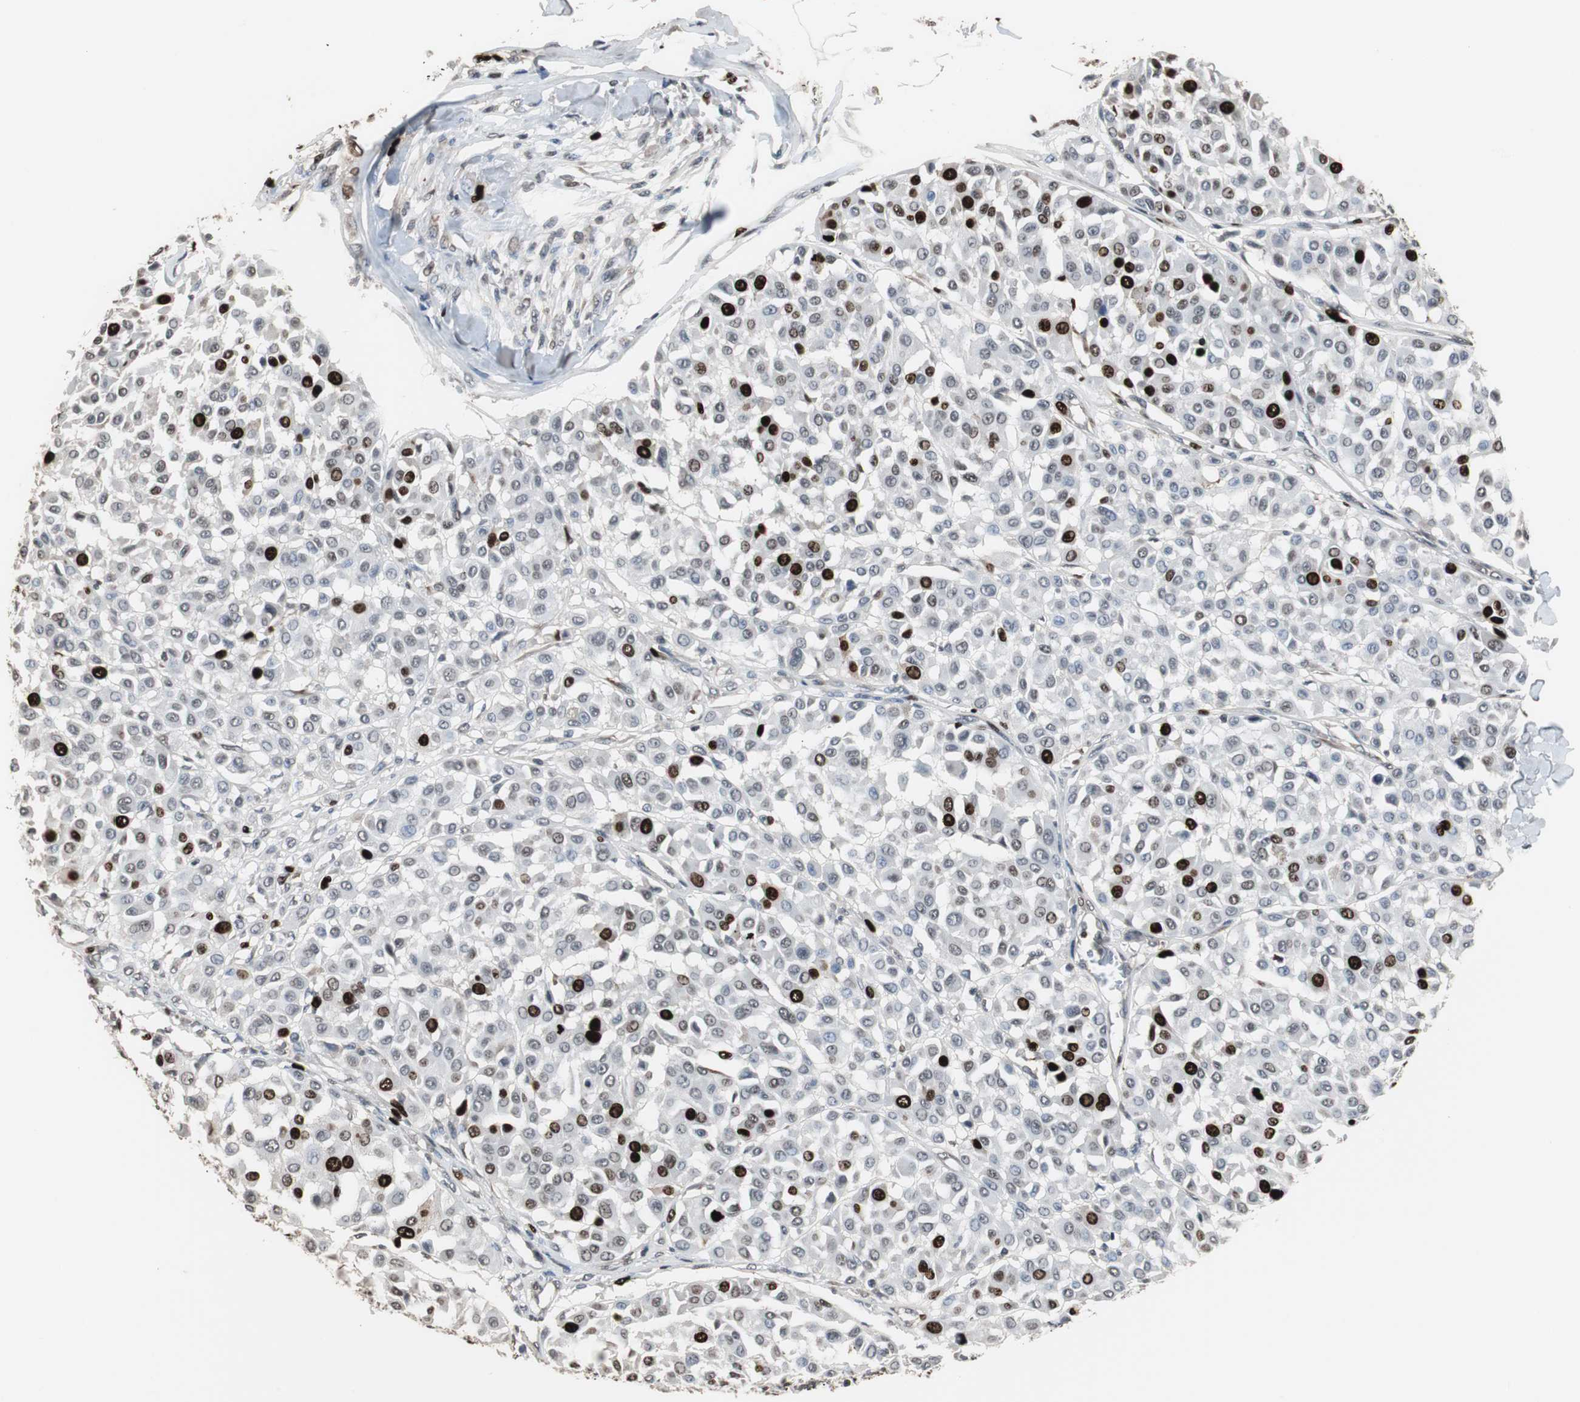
{"staining": {"intensity": "strong", "quantity": "<25%", "location": "nuclear"}, "tissue": "melanoma", "cell_type": "Tumor cells", "image_type": "cancer", "snomed": [{"axis": "morphology", "description": "Malignant melanoma, Metastatic site"}, {"axis": "topography", "description": "Soft tissue"}], "caption": "Immunohistochemical staining of human malignant melanoma (metastatic site) exhibits medium levels of strong nuclear expression in approximately <25% of tumor cells.", "gene": "TOP2A", "patient": {"sex": "male", "age": 41}}